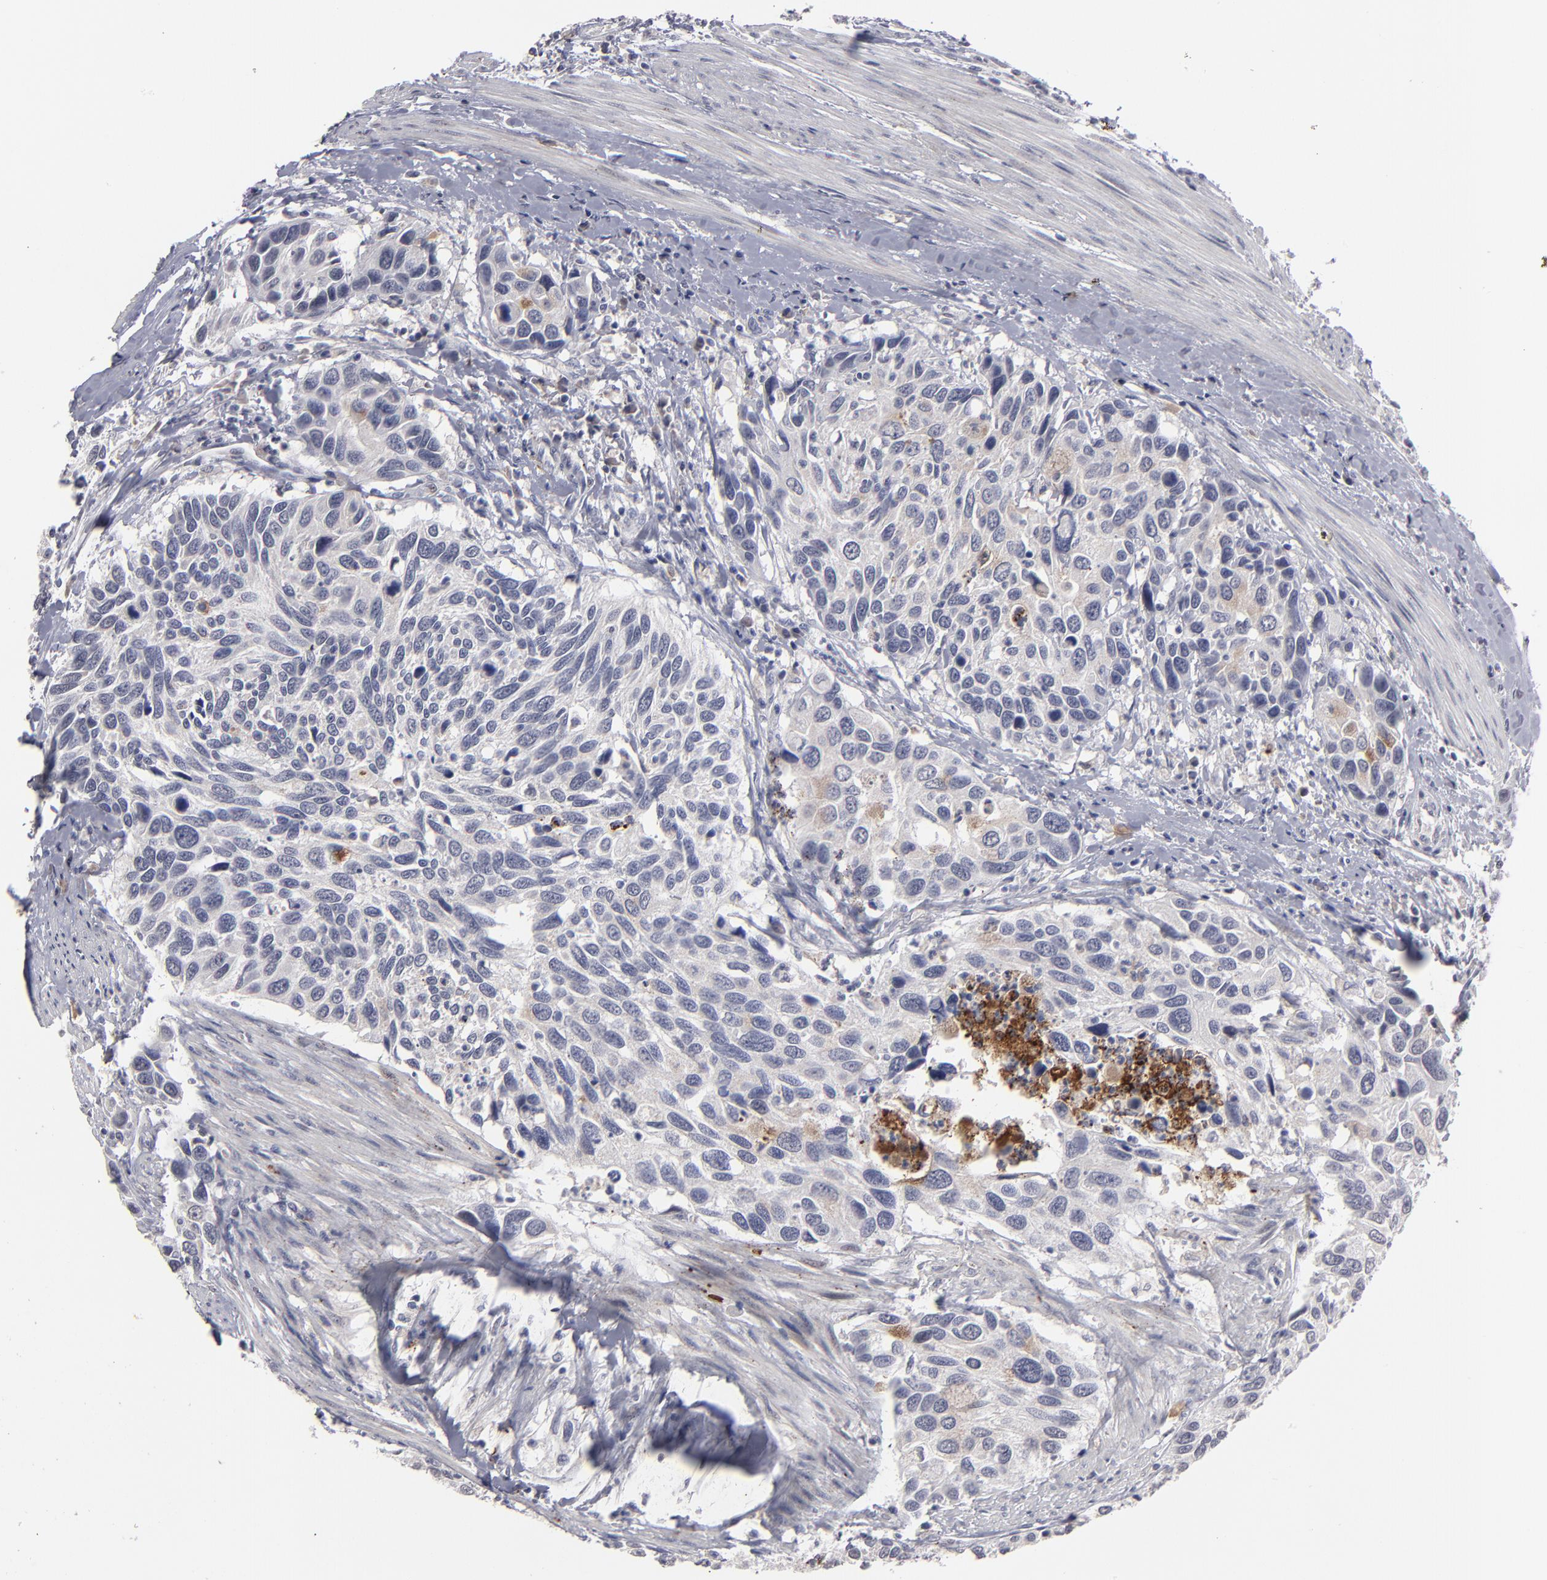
{"staining": {"intensity": "negative", "quantity": "none", "location": "none"}, "tissue": "urothelial cancer", "cell_type": "Tumor cells", "image_type": "cancer", "snomed": [{"axis": "morphology", "description": "Urothelial carcinoma, High grade"}, {"axis": "topography", "description": "Urinary bladder"}], "caption": "High magnification brightfield microscopy of urothelial cancer stained with DAB (3,3'-diaminobenzidine) (brown) and counterstained with hematoxylin (blue): tumor cells show no significant expression.", "gene": "GPM6B", "patient": {"sex": "male", "age": 66}}